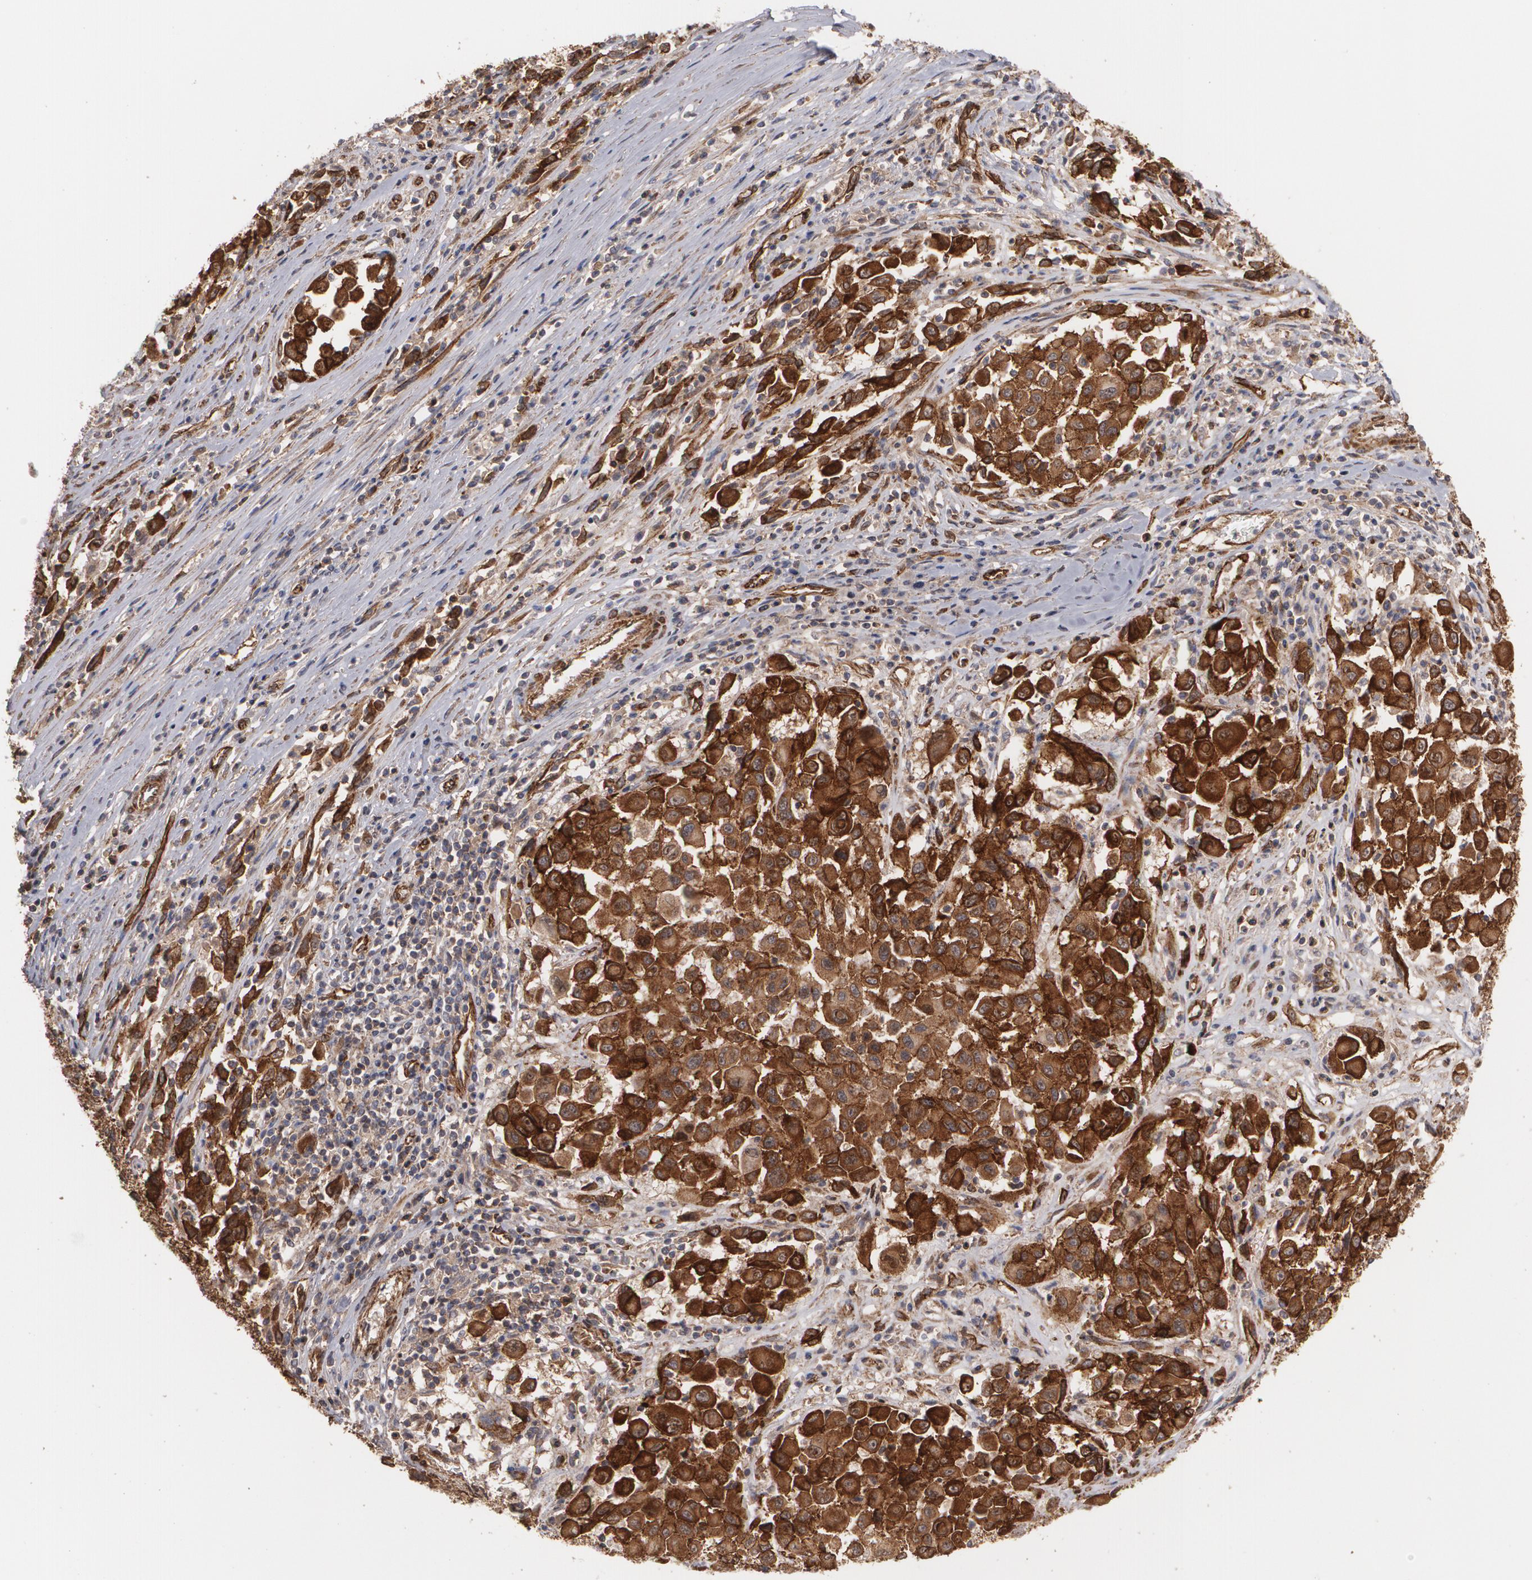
{"staining": {"intensity": "strong", "quantity": ">75%", "location": "cytoplasmic/membranous"}, "tissue": "melanoma", "cell_type": "Tumor cells", "image_type": "cancer", "snomed": [{"axis": "morphology", "description": "Malignant melanoma, Metastatic site"}, {"axis": "topography", "description": "Lymph node"}], "caption": "A high-resolution histopathology image shows IHC staining of malignant melanoma (metastatic site), which shows strong cytoplasmic/membranous staining in approximately >75% of tumor cells. Using DAB (brown) and hematoxylin (blue) stains, captured at high magnification using brightfield microscopy.", "gene": "TJP1", "patient": {"sex": "male", "age": 61}}